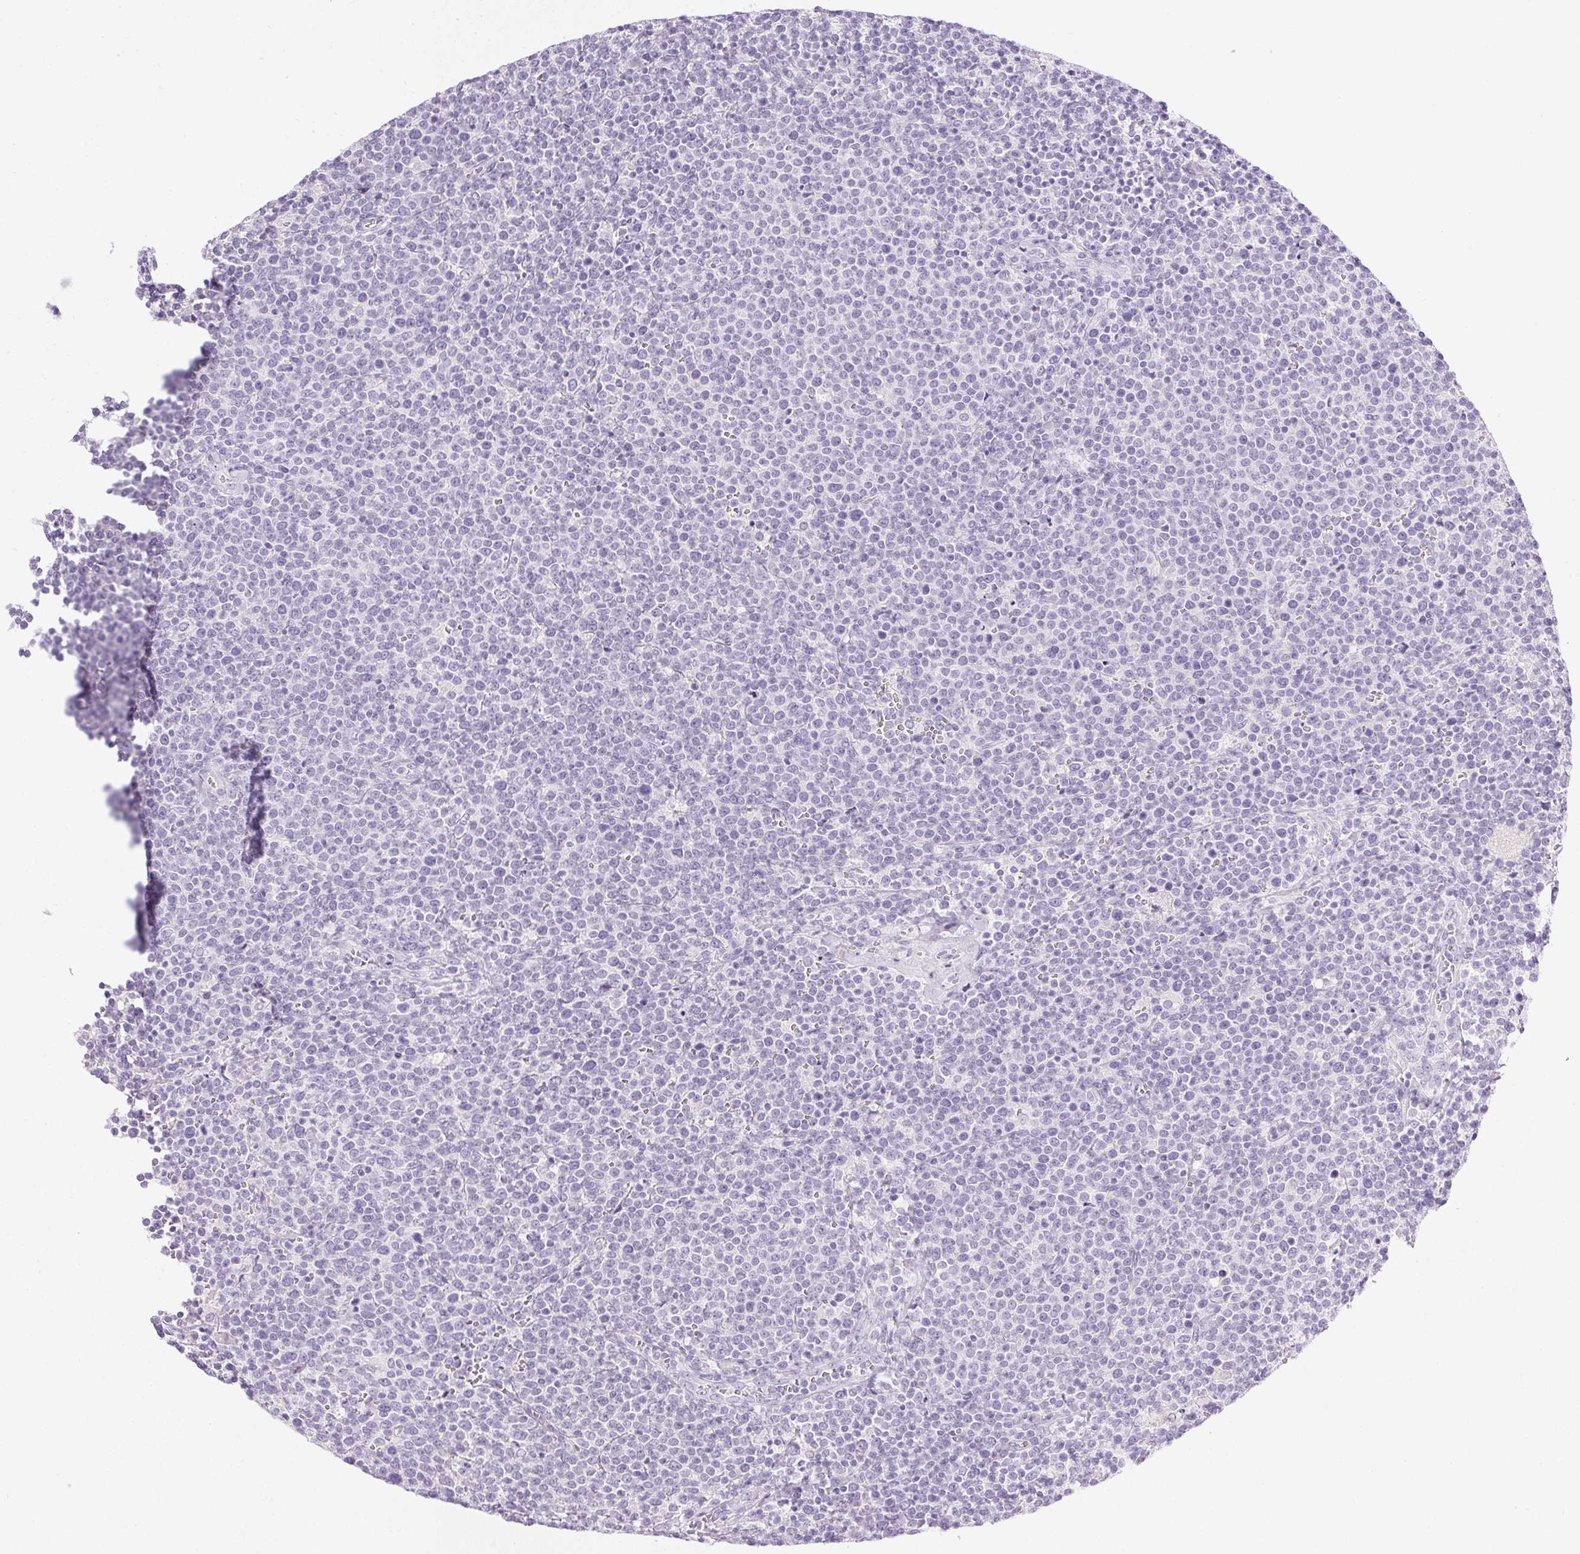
{"staining": {"intensity": "negative", "quantity": "none", "location": "none"}, "tissue": "lymphoma", "cell_type": "Tumor cells", "image_type": "cancer", "snomed": [{"axis": "morphology", "description": "Malignant lymphoma, non-Hodgkin's type, High grade"}, {"axis": "topography", "description": "Lymph node"}], "caption": "This is a histopathology image of immunohistochemistry staining of lymphoma, which shows no positivity in tumor cells.", "gene": "CTRL", "patient": {"sex": "male", "age": 61}}